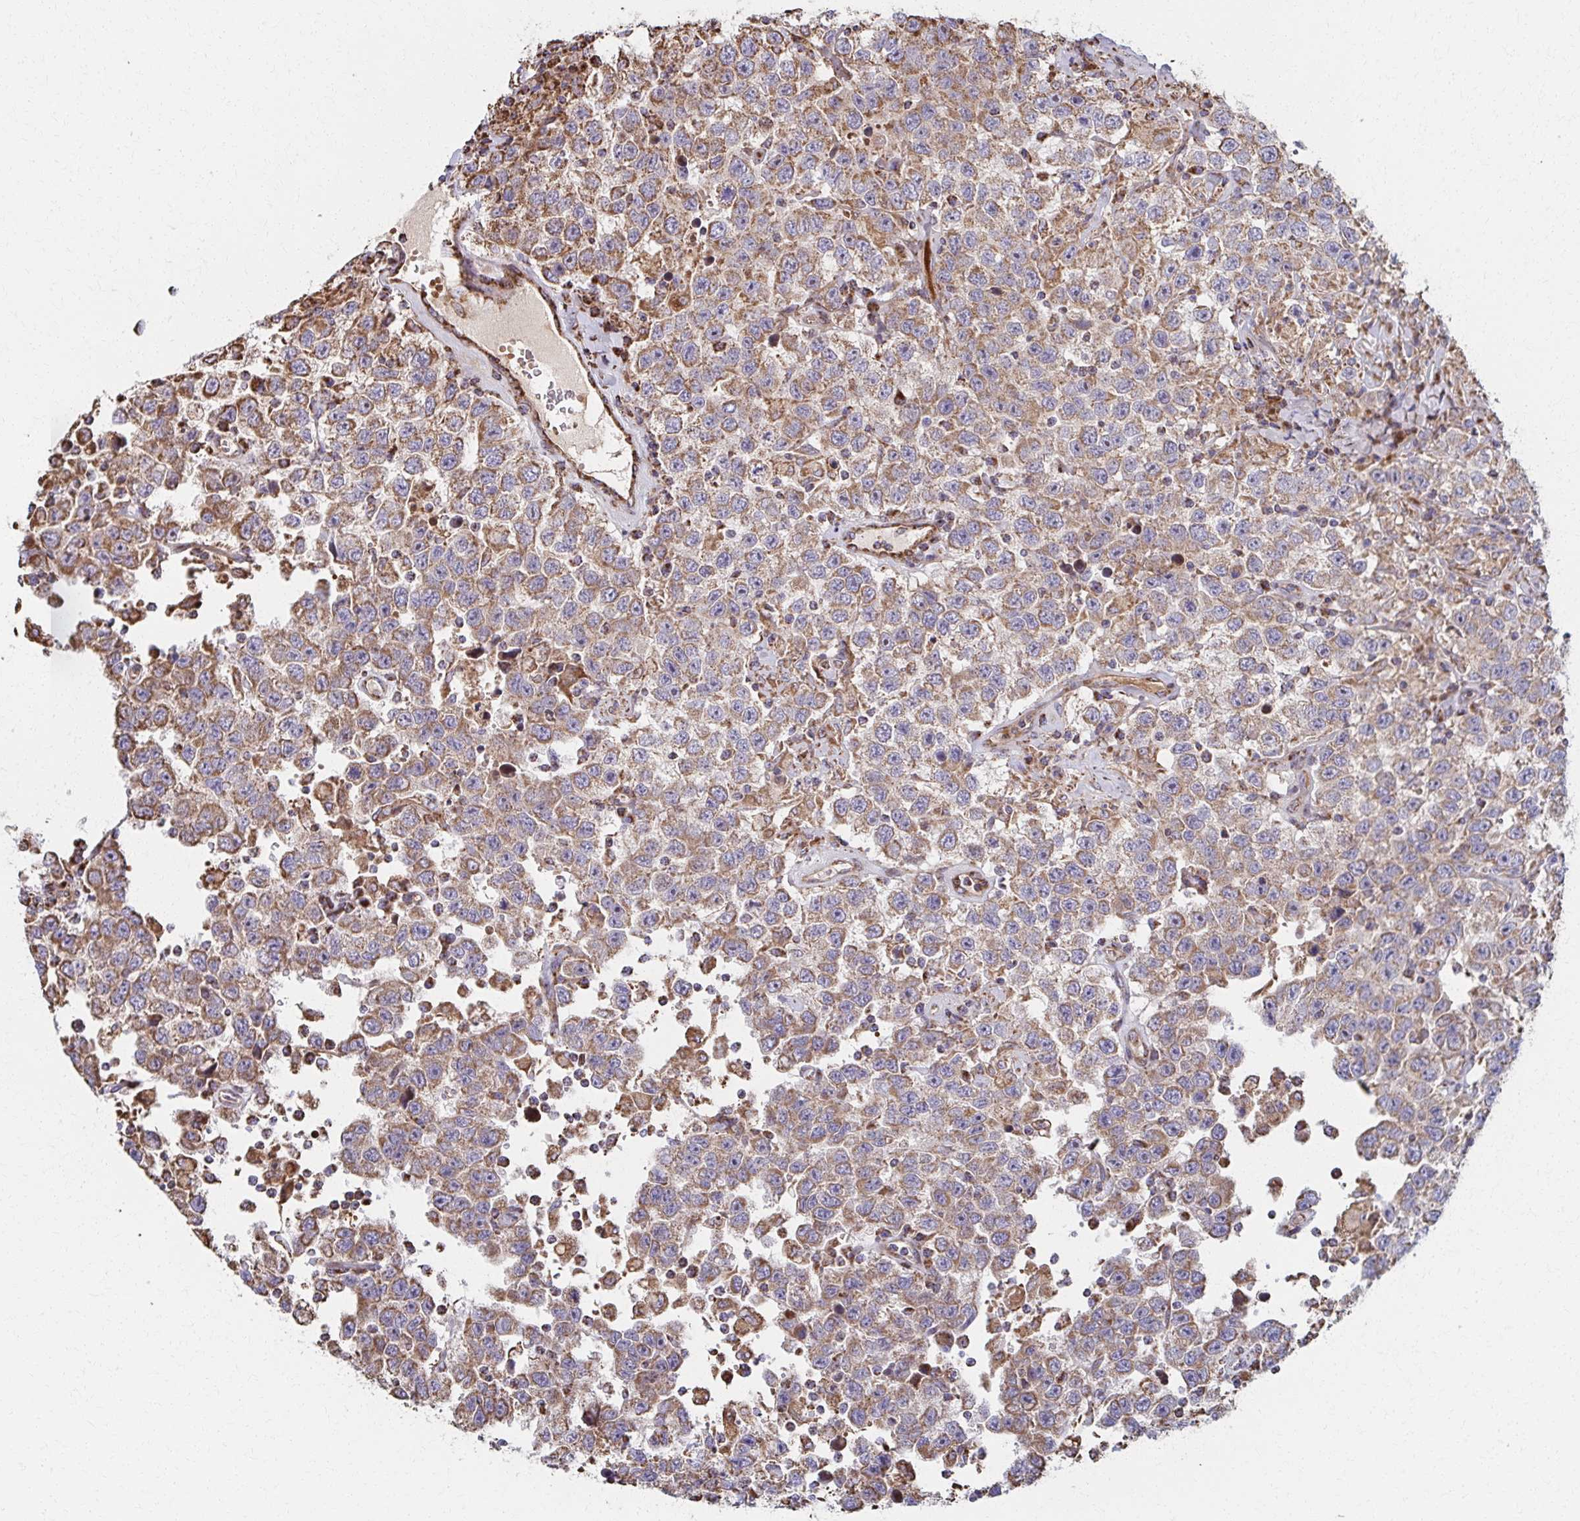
{"staining": {"intensity": "moderate", "quantity": ">75%", "location": "cytoplasmic/membranous"}, "tissue": "testis cancer", "cell_type": "Tumor cells", "image_type": "cancer", "snomed": [{"axis": "morphology", "description": "Seminoma, NOS"}, {"axis": "topography", "description": "Testis"}], "caption": "Moderate cytoplasmic/membranous expression is identified in approximately >75% of tumor cells in seminoma (testis).", "gene": "SAT1", "patient": {"sex": "male", "age": 41}}